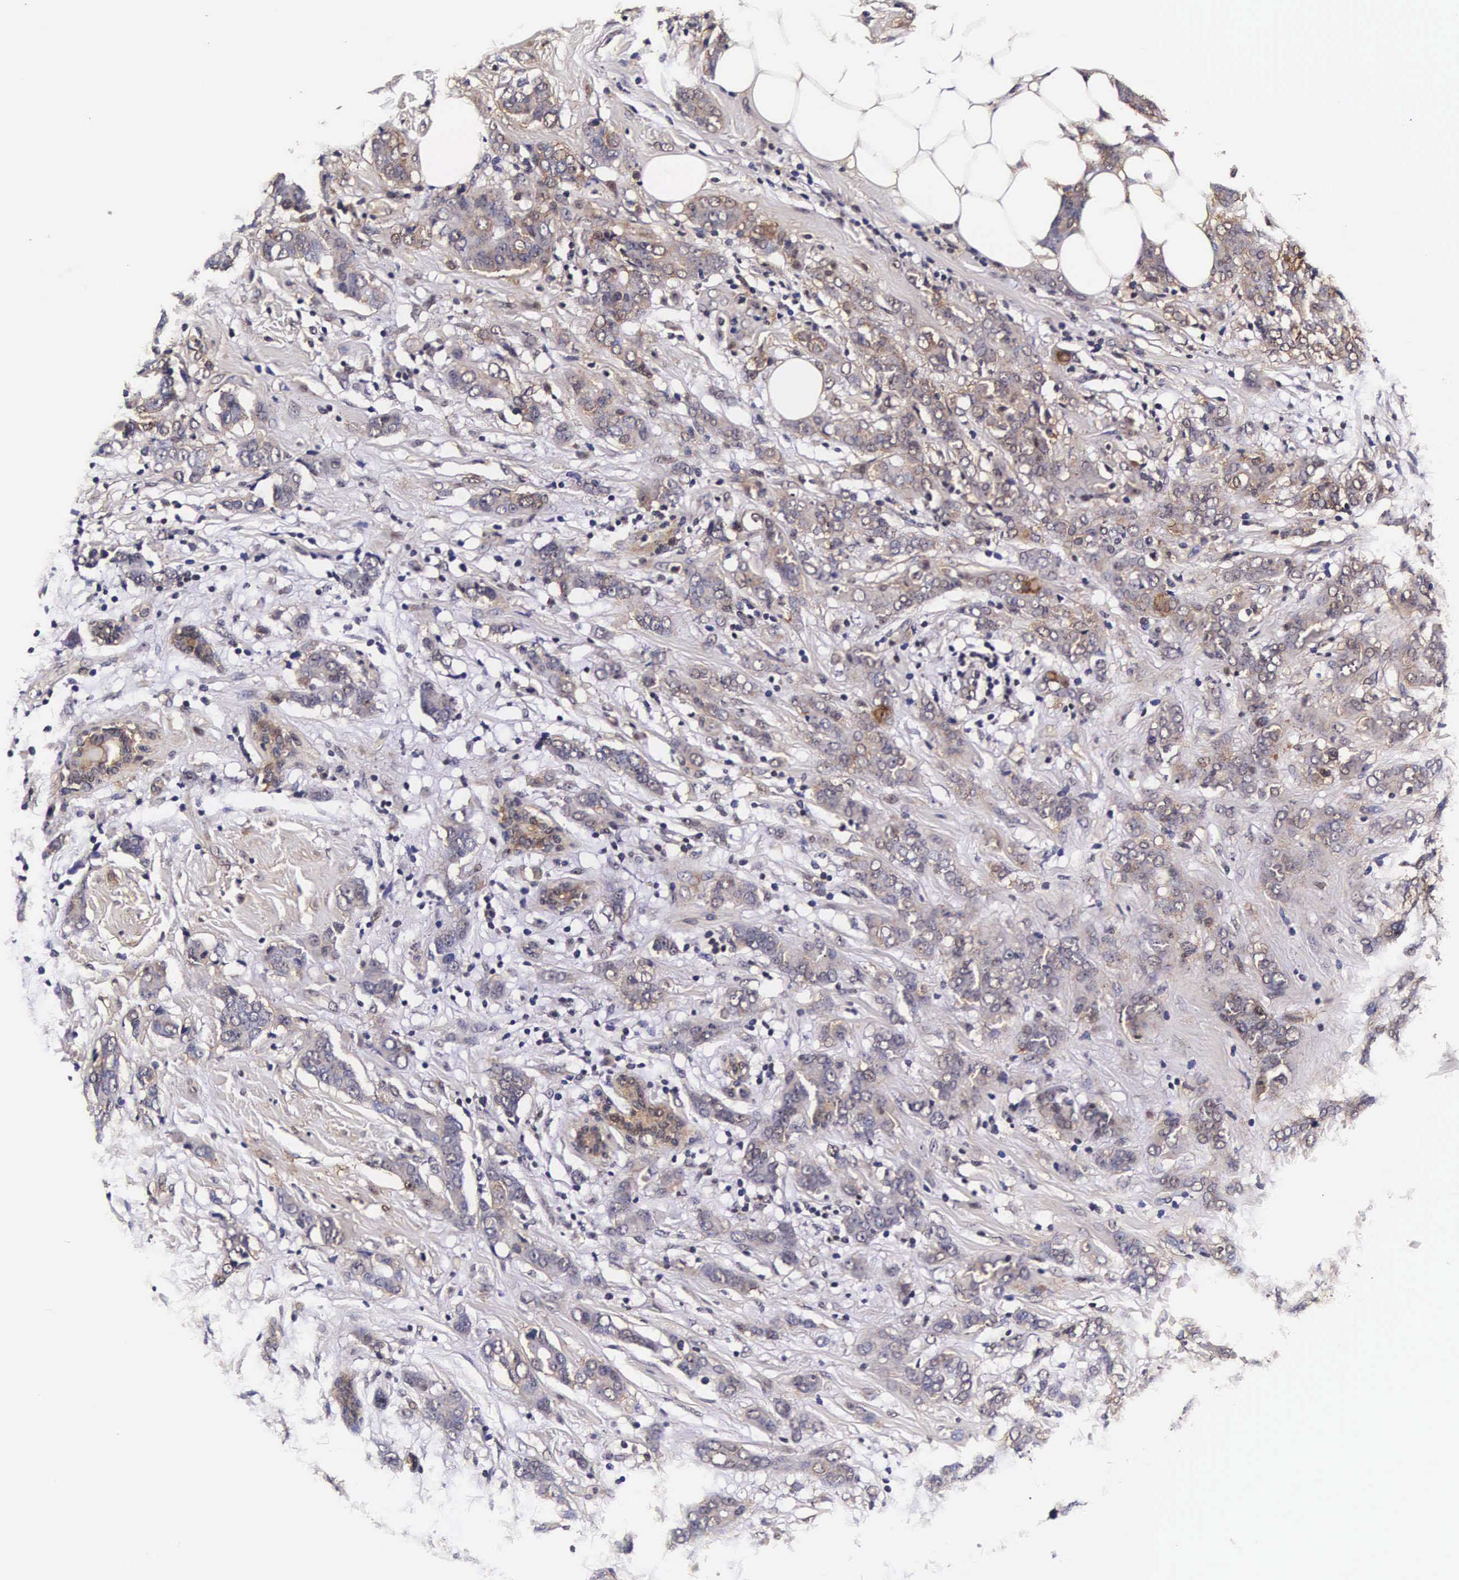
{"staining": {"intensity": "weak", "quantity": "<25%", "location": "cytoplasmic/membranous,nuclear"}, "tissue": "breast cancer", "cell_type": "Tumor cells", "image_type": "cancer", "snomed": [{"axis": "morphology", "description": "Duct carcinoma"}, {"axis": "topography", "description": "Breast"}], "caption": "High magnification brightfield microscopy of breast cancer stained with DAB (brown) and counterstained with hematoxylin (blue): tumor cells show no significant expression.", "gene": "TECPR2", "patient": {"sex": "female", "age": 53}}